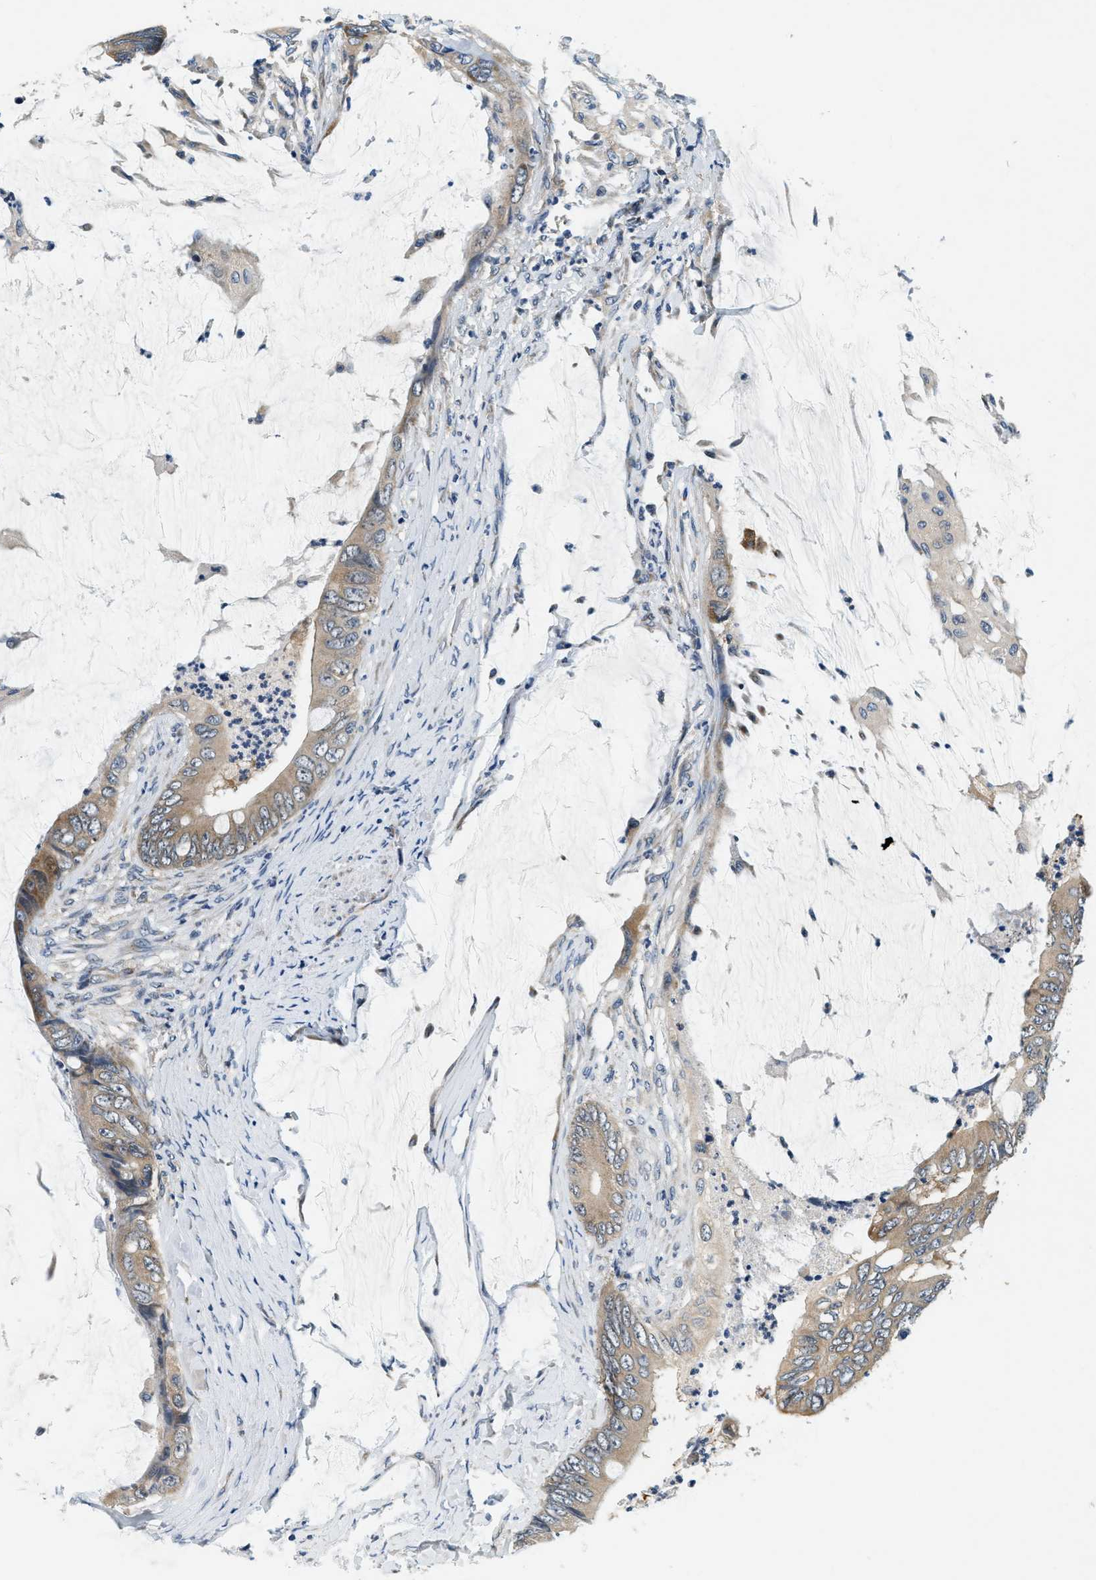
{"staining": {"intensity": "weak", "quantity": ">75%", "location": "cytoplasmic/membranous"}, "tissue": "colorectal cancer", "cell_type": "Tumor cells", "image_type": "cancer", "snomed": [{"axis": "morphology", "description": "Adenocarcinoma, NOS"}, {"axis": "topography", "description": "Rectum"}], "caption": "IHC staining of colorectal cancer (adenocarcinoma), which displays low levels of weak cytoplasmic/membranous expression in about >75% of tumor cells indicating weak cytoplasmic/membranous protein expression. The staining was performed using DAB (brown) for protein detection and nuclei were counterstained in hematoxylin (blue).", "gene": "YAE1", "patient": {"sex": "female", "age": 77}}